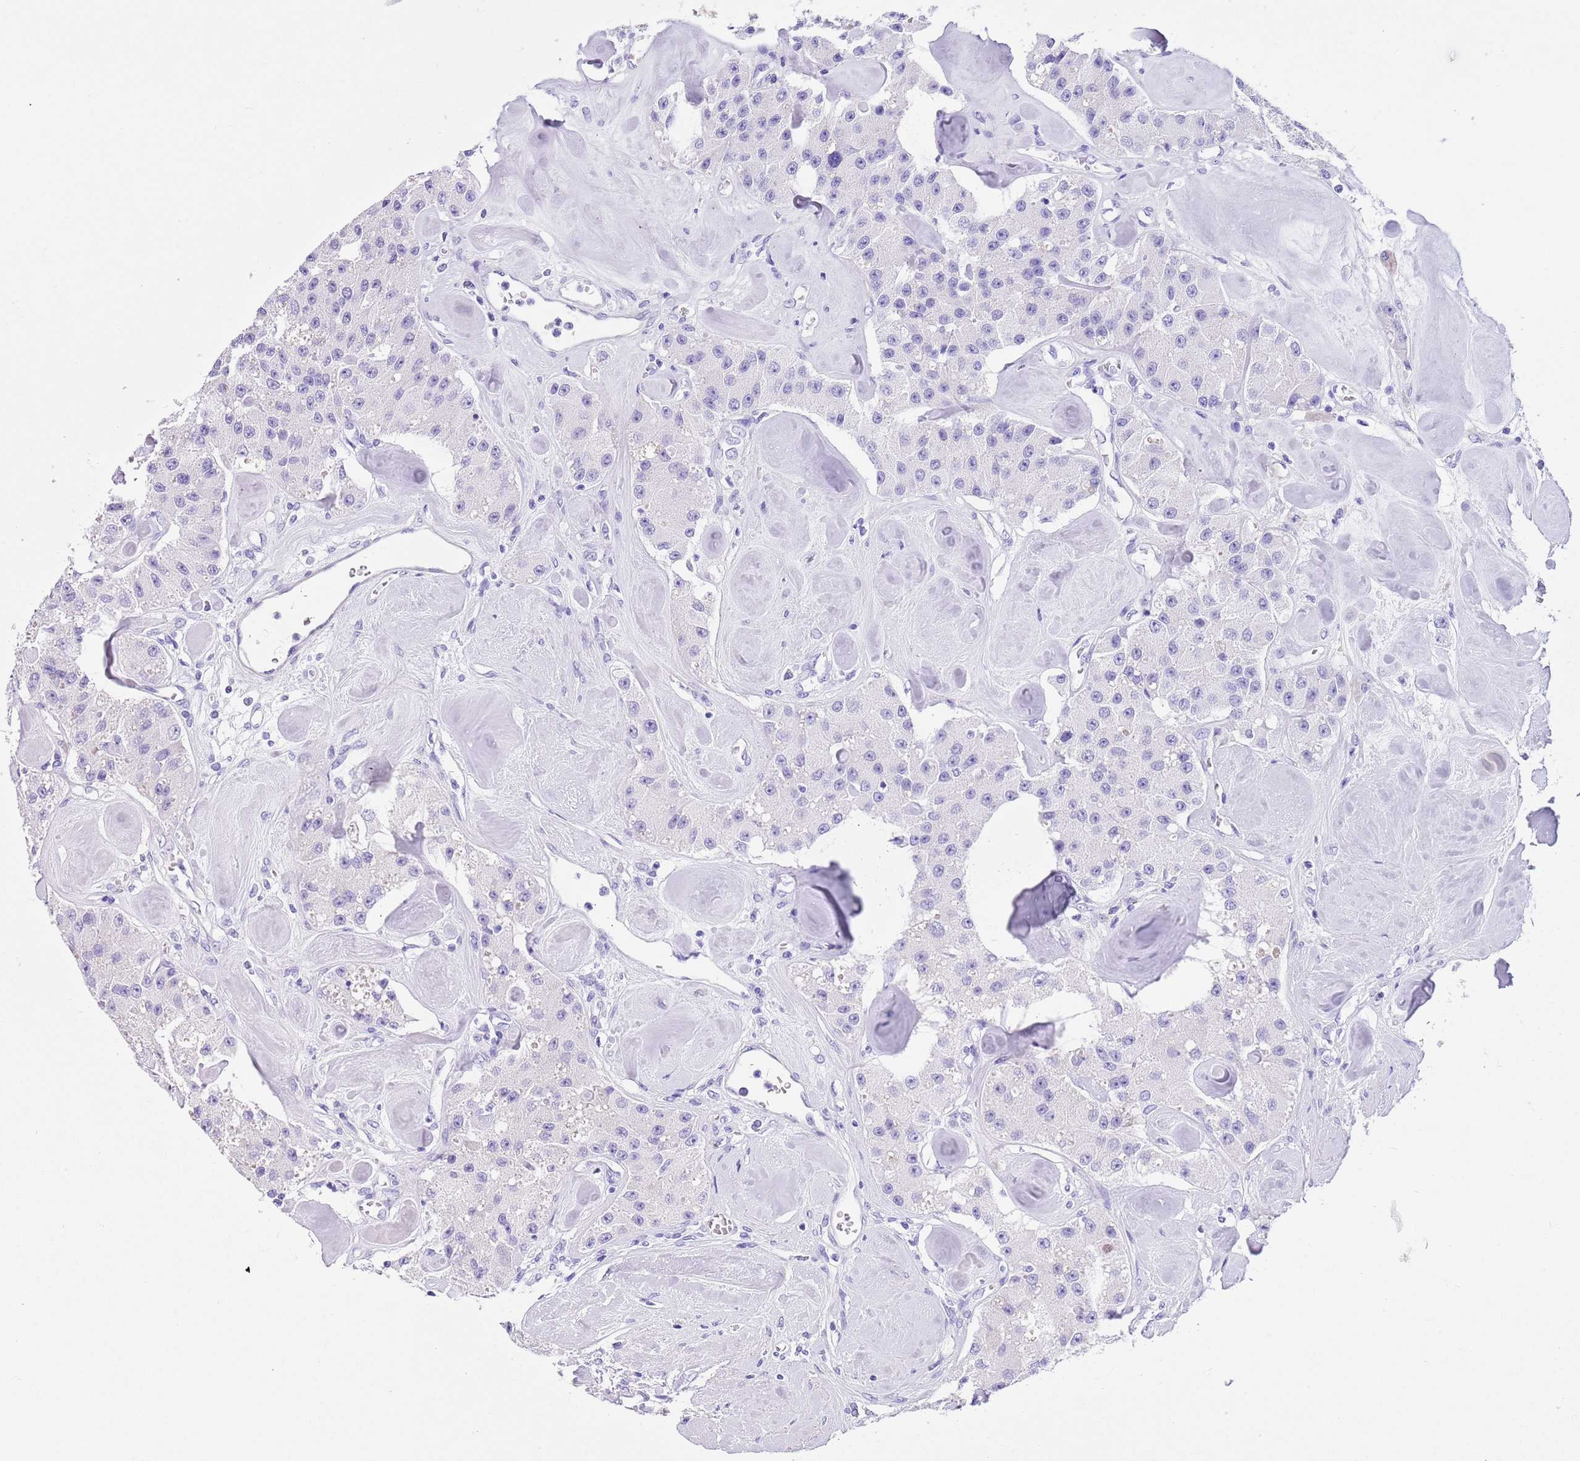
{"staining": {"intensity": "negative", "quantity": "none", "location": "none"}, "tissue": "carcinoid", "cell_type": "Tumor cells", "image_type": "cancer", "snomed": [{"axis": "morphology", "description": "Carcinoid, malignant, NOS"}, {"axis": "topography", "description": "Pancreas"}], "caption": "Tumor cells show no significant protein staining in carcinoid.", "gene": "TMEM185B", "patient": {"sex": "male", "age": 41}}